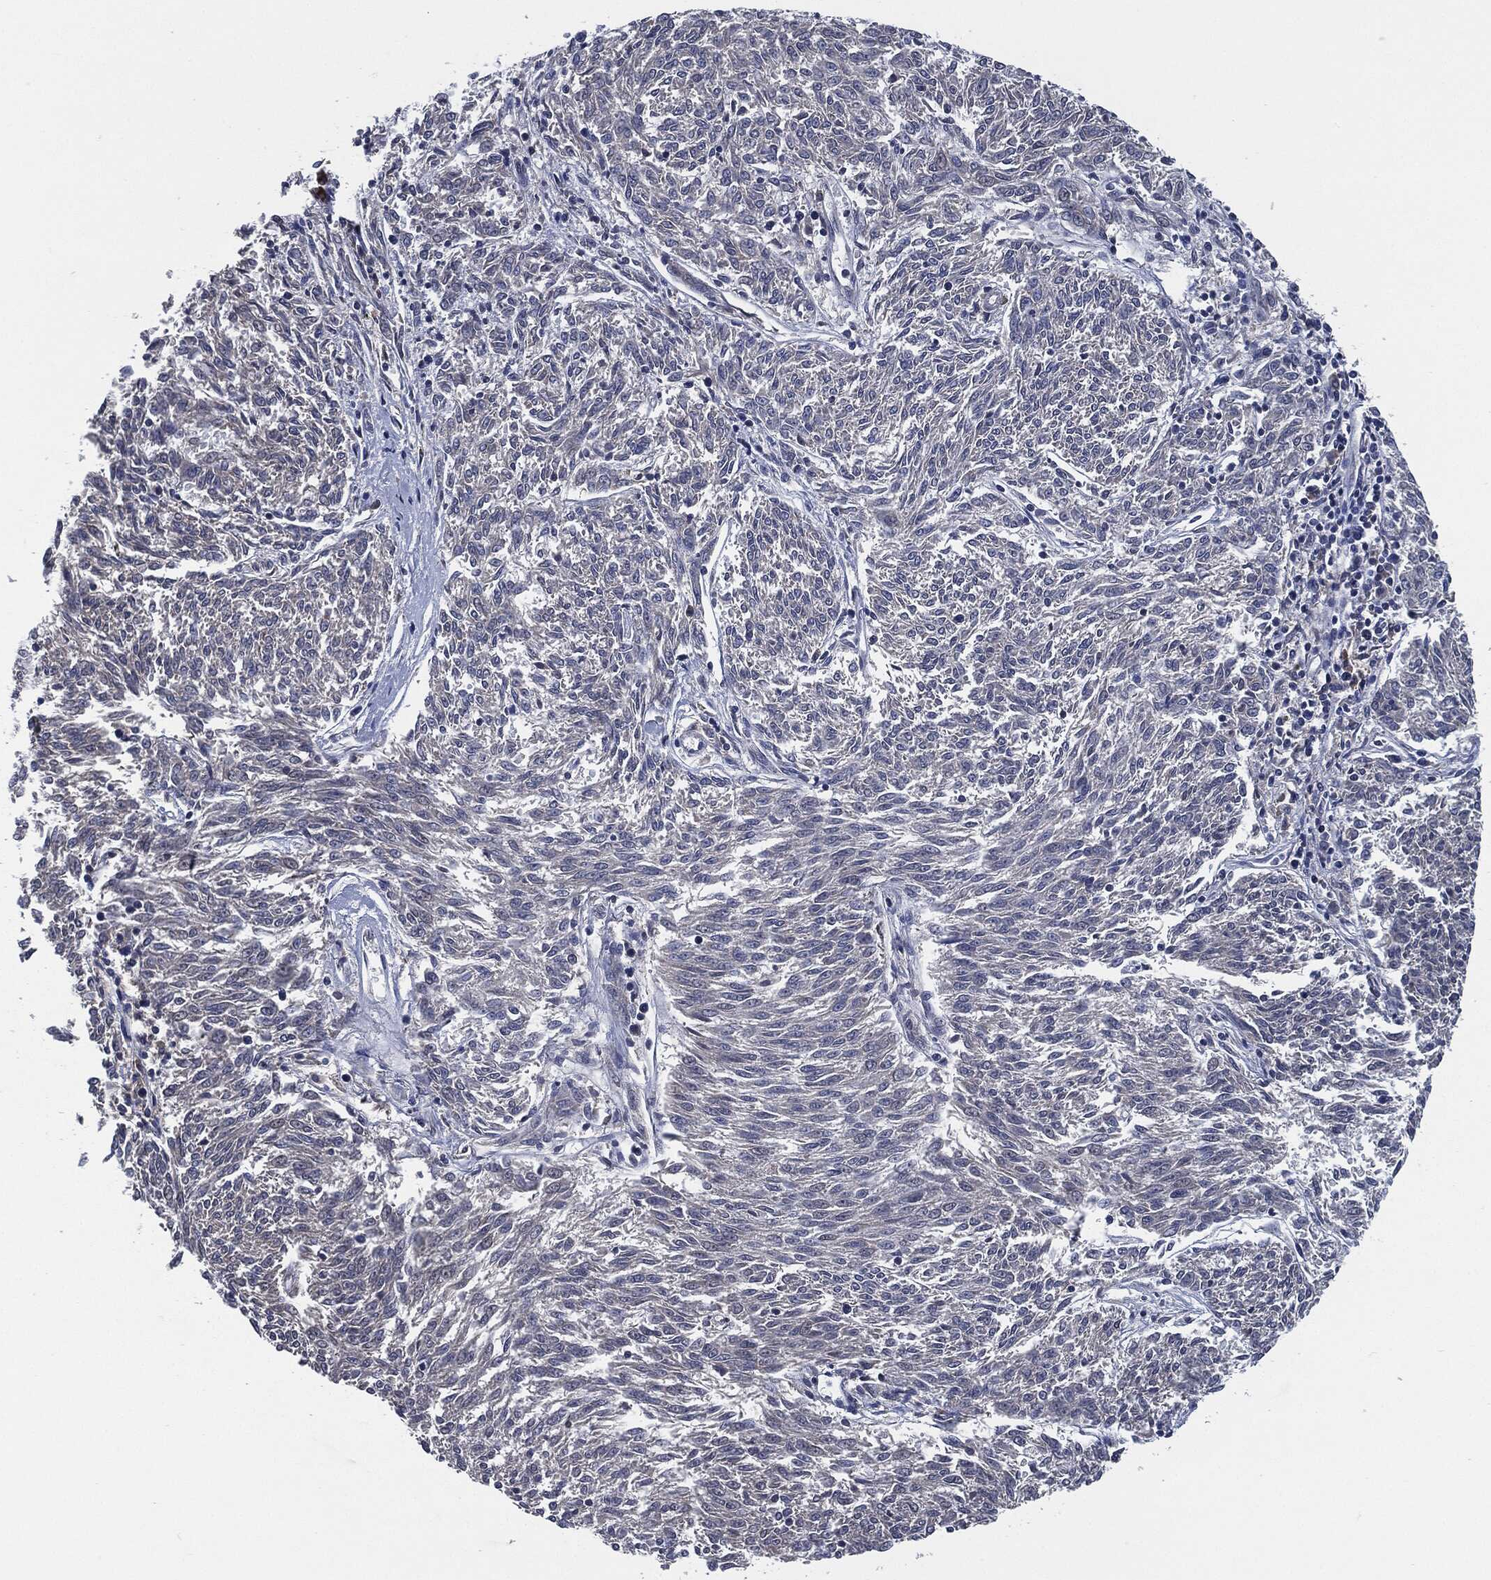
{"staining": {"intensity": "negative", "quantity": "none", "location": "none"}, "tissue": "melanoma", "cell_type": "Tumor cells", "image_type": "cancer", "snomed": [{"axis": "morphology", "description": "Malignant melanoma, NOS"}, {"axis": "topography", "description": "Skin"}], "caption": "There is no significant staining in tumor cells of malignant melanoma.", "gene": "IL2RG", "patient": {"sex": "female", "age": 72}}